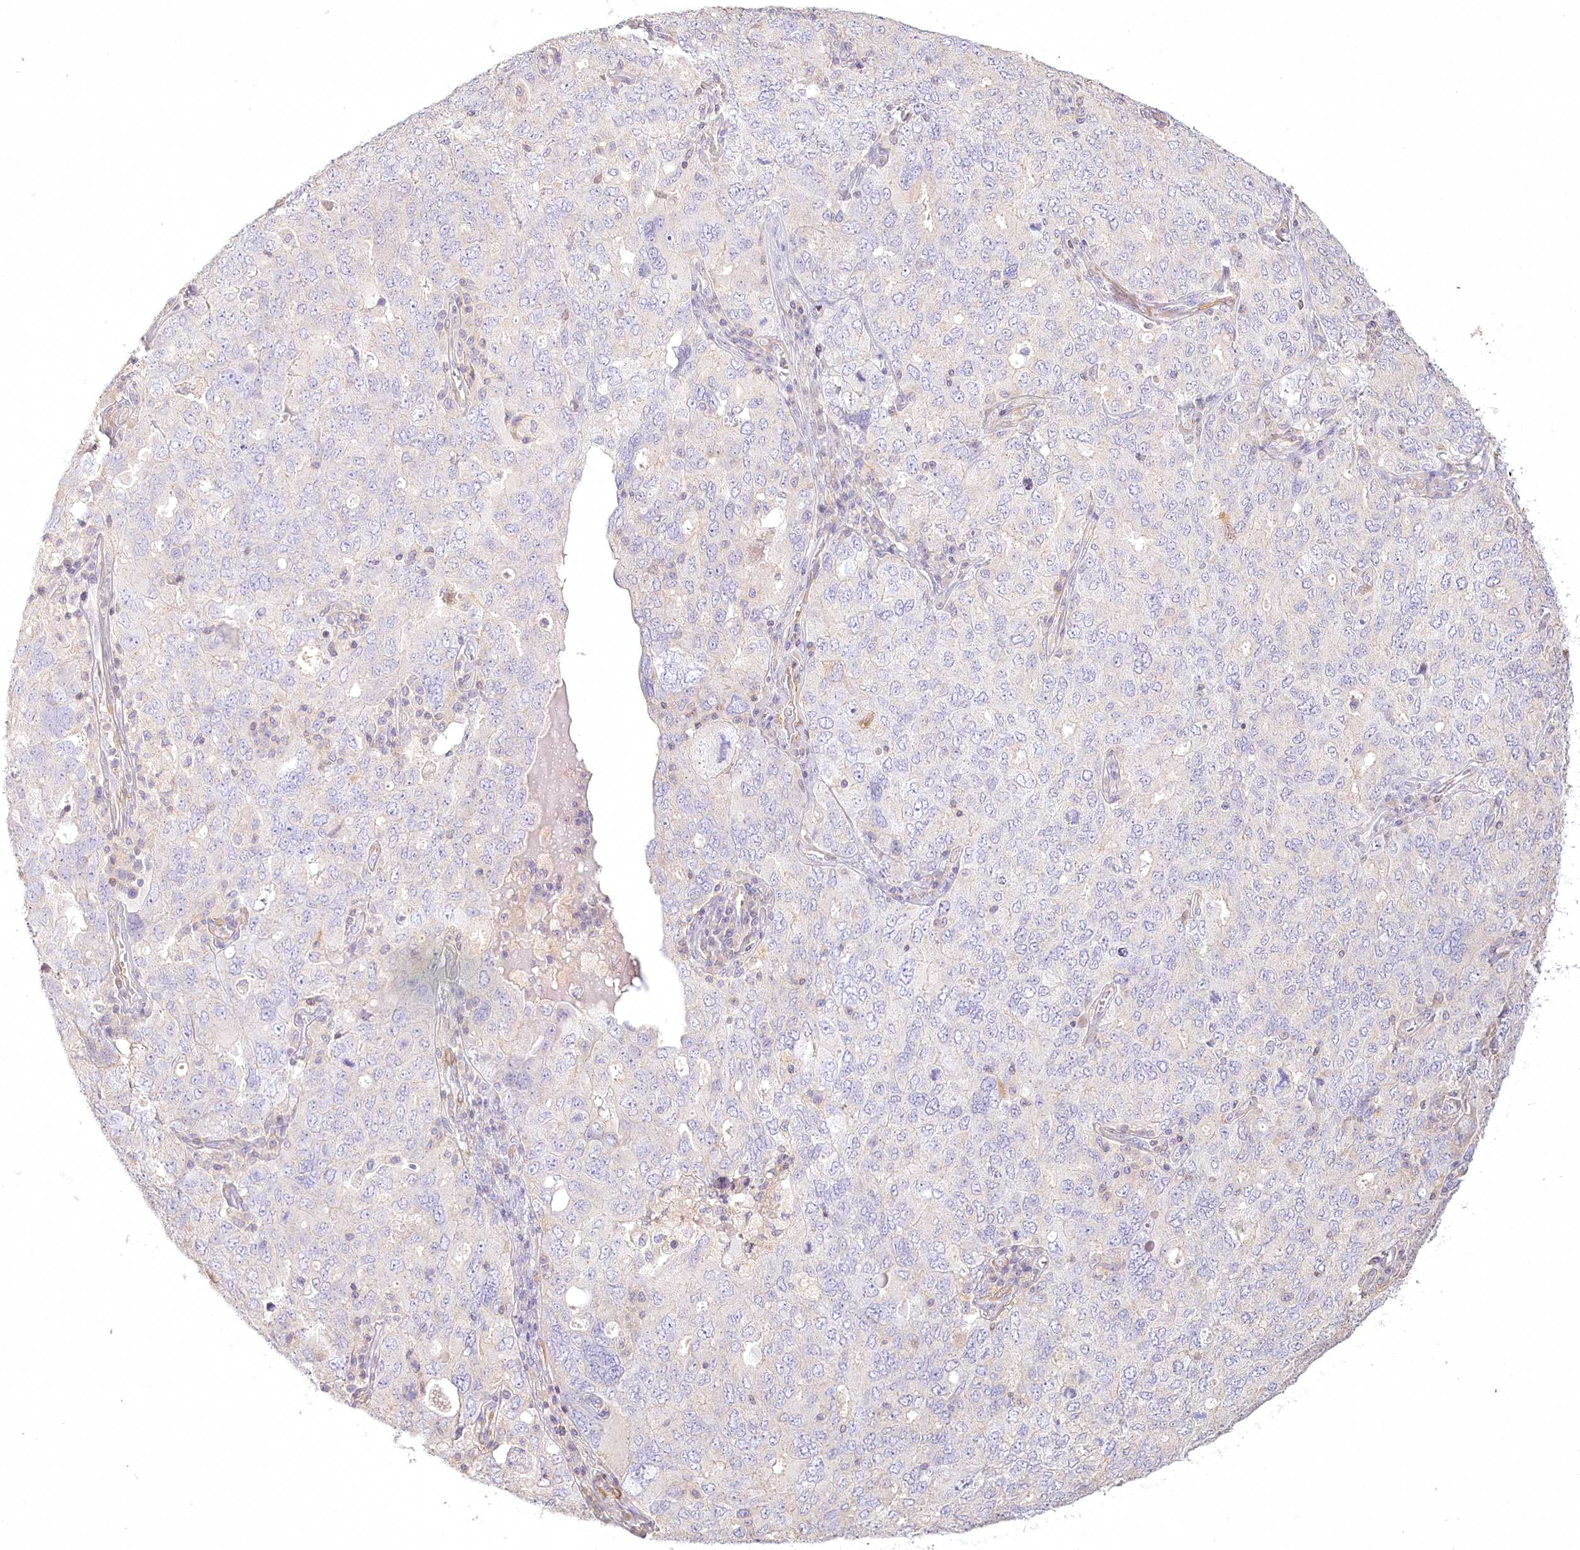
{"staining": {"intensity": "negative", "quantity": "none", "location": "none"}, "tissue": "ovarian cancer", "cell_type": "Tumor cells", "image_type": "cancer", "snomed": [{"axis": "morphology", "description": "Carcinoma, endometroid"}, {"axis": "topography", "description": "Ovary"}], "caption": "Immunohistochemical staining of ovarian endometroid carcinoma reveals no significant staining in tumor cells. Brightfield microscopy of immunohistochemistry stained with DAB (brown) and hematoxylin (blue), captured at high magnification.", "gene": "INPP4B", "patient": {"sex": "female", "age": 62}}